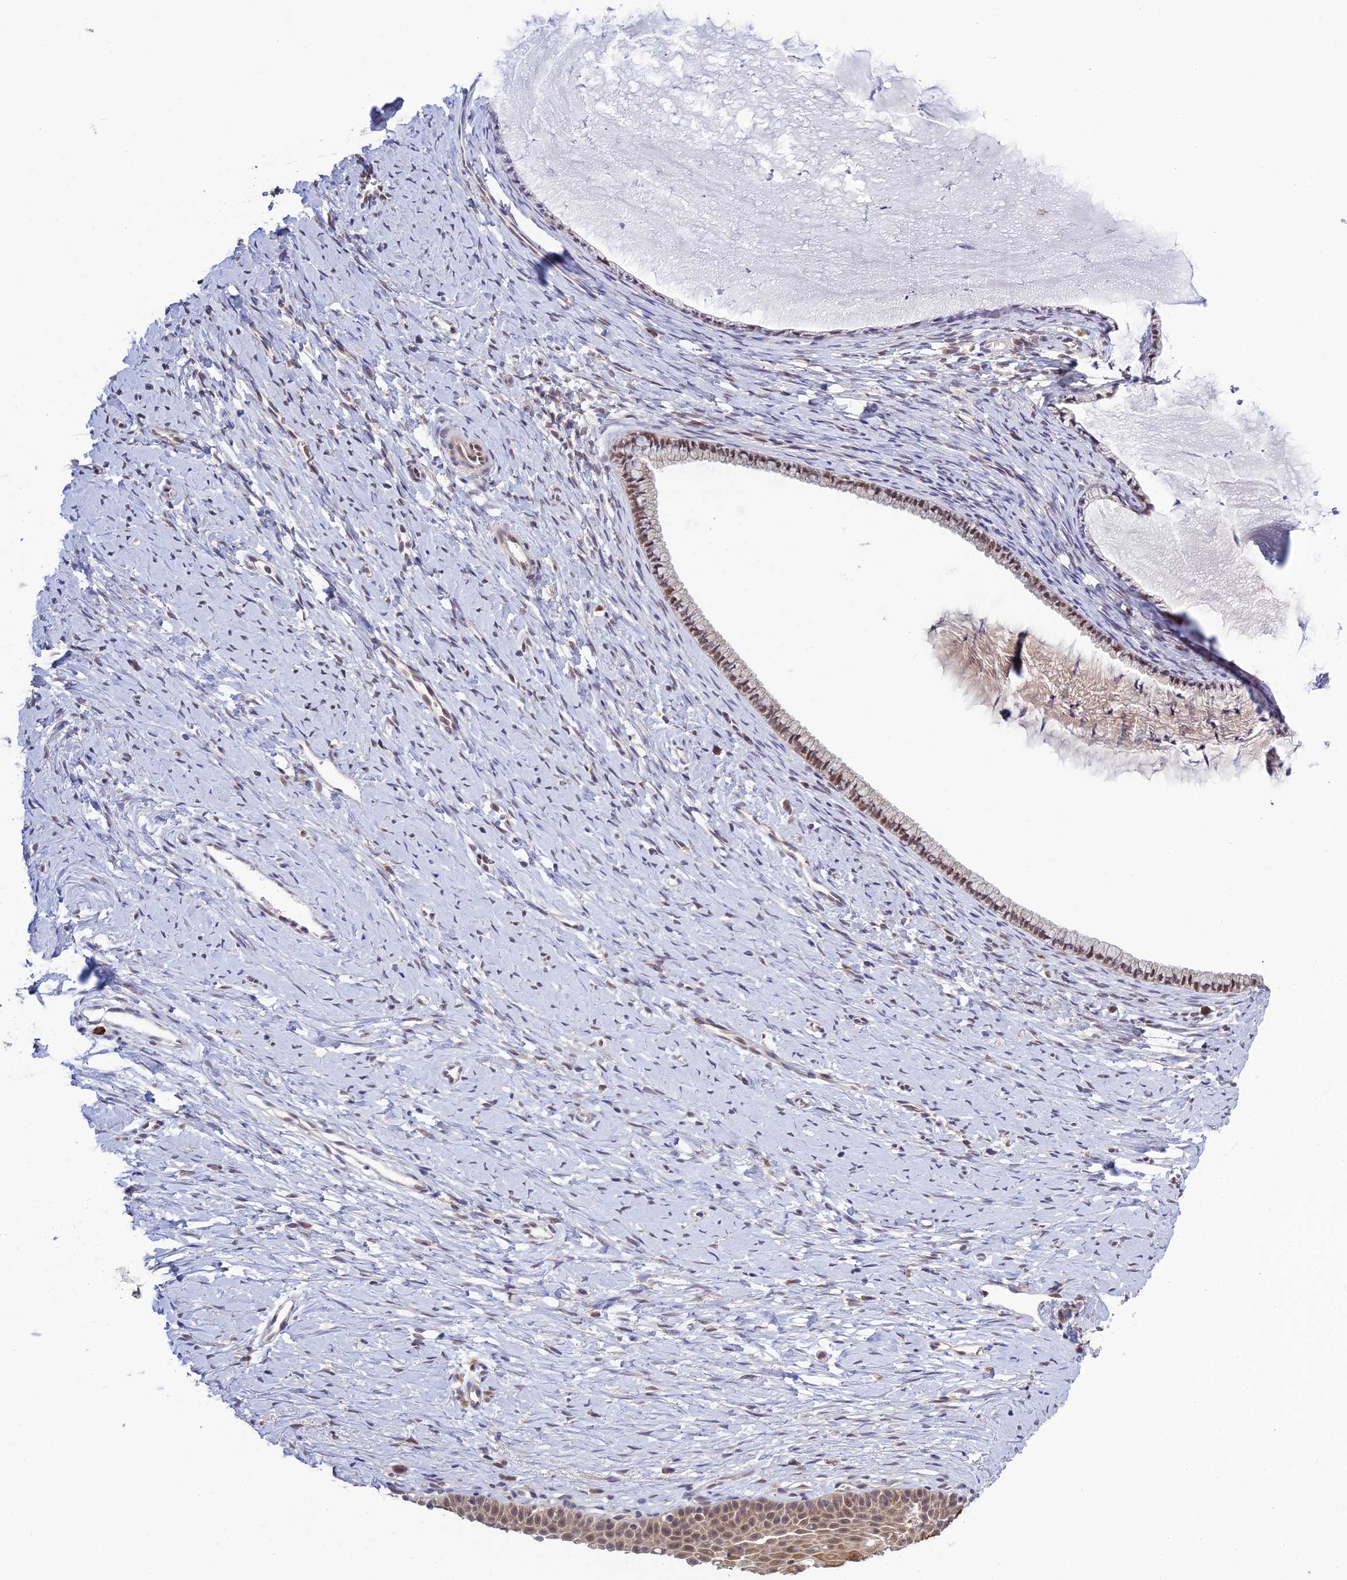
{"staining": {"intensity": "moderate", "quantity": "25%-75%", "location": "cytoplasmic/membranous,nuclear"}, "tissue": "cervix", "cell_type": "Glandular cells", "image_type": "normal", "snomed": [{"axis": "morphology", "description": "Normal tissue, NOS"}, {"axis": "topography", "description": "Cervix"}], "caption": "This image demonstrates immunohistochemistry staining of benign cervix, with medium moderate cytoplasmic/membranous,nuclear expression in approximately 25%-75% of glandular cells.", "gene": "SKIC8", "patient": {"sex": "female", "age": 36}}